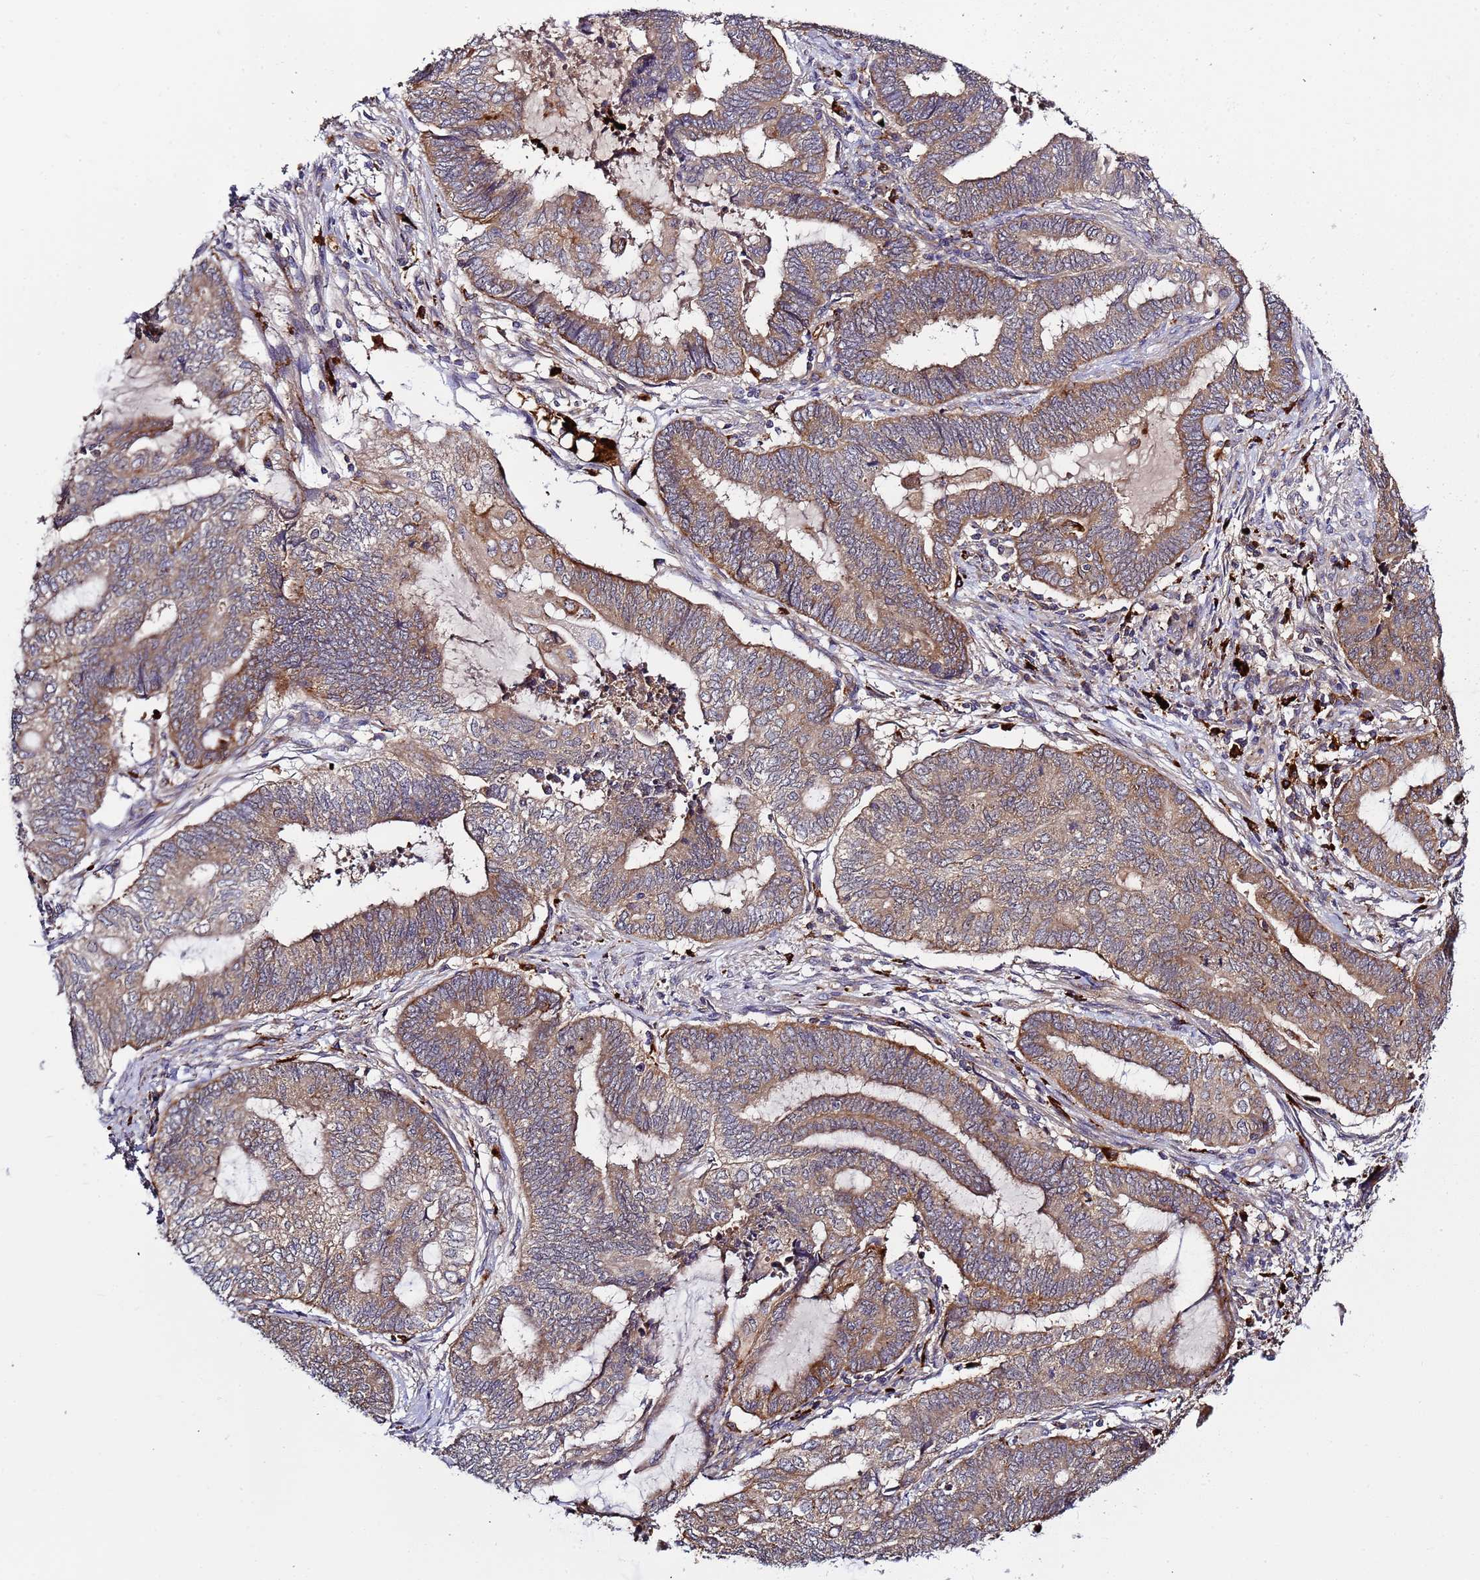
{"staining": {"intensity": "moderate", "quantity": ">75%", "location": "cytoplasmic/membranous"}, "tissue": "endometrial cancer", "cell_type": "Tumor cells", "image_type": "cancer", "snomed": [{"axis": "morphology", "description": "Adenocarcinoma, NOS"}, {"axis": "topography", "description": "Uterus"}, {"axis": "topography", "description": "Endometrium"}], "caption": "Adenocarcinoma (endometrial) tissue reveals moderate cytoplasmic/membranous staining in about >75% of tumor cells, visualized by immunohistochemistry.", "gene": "VPS36", "patient": {"sex": "female", "age": 70}}